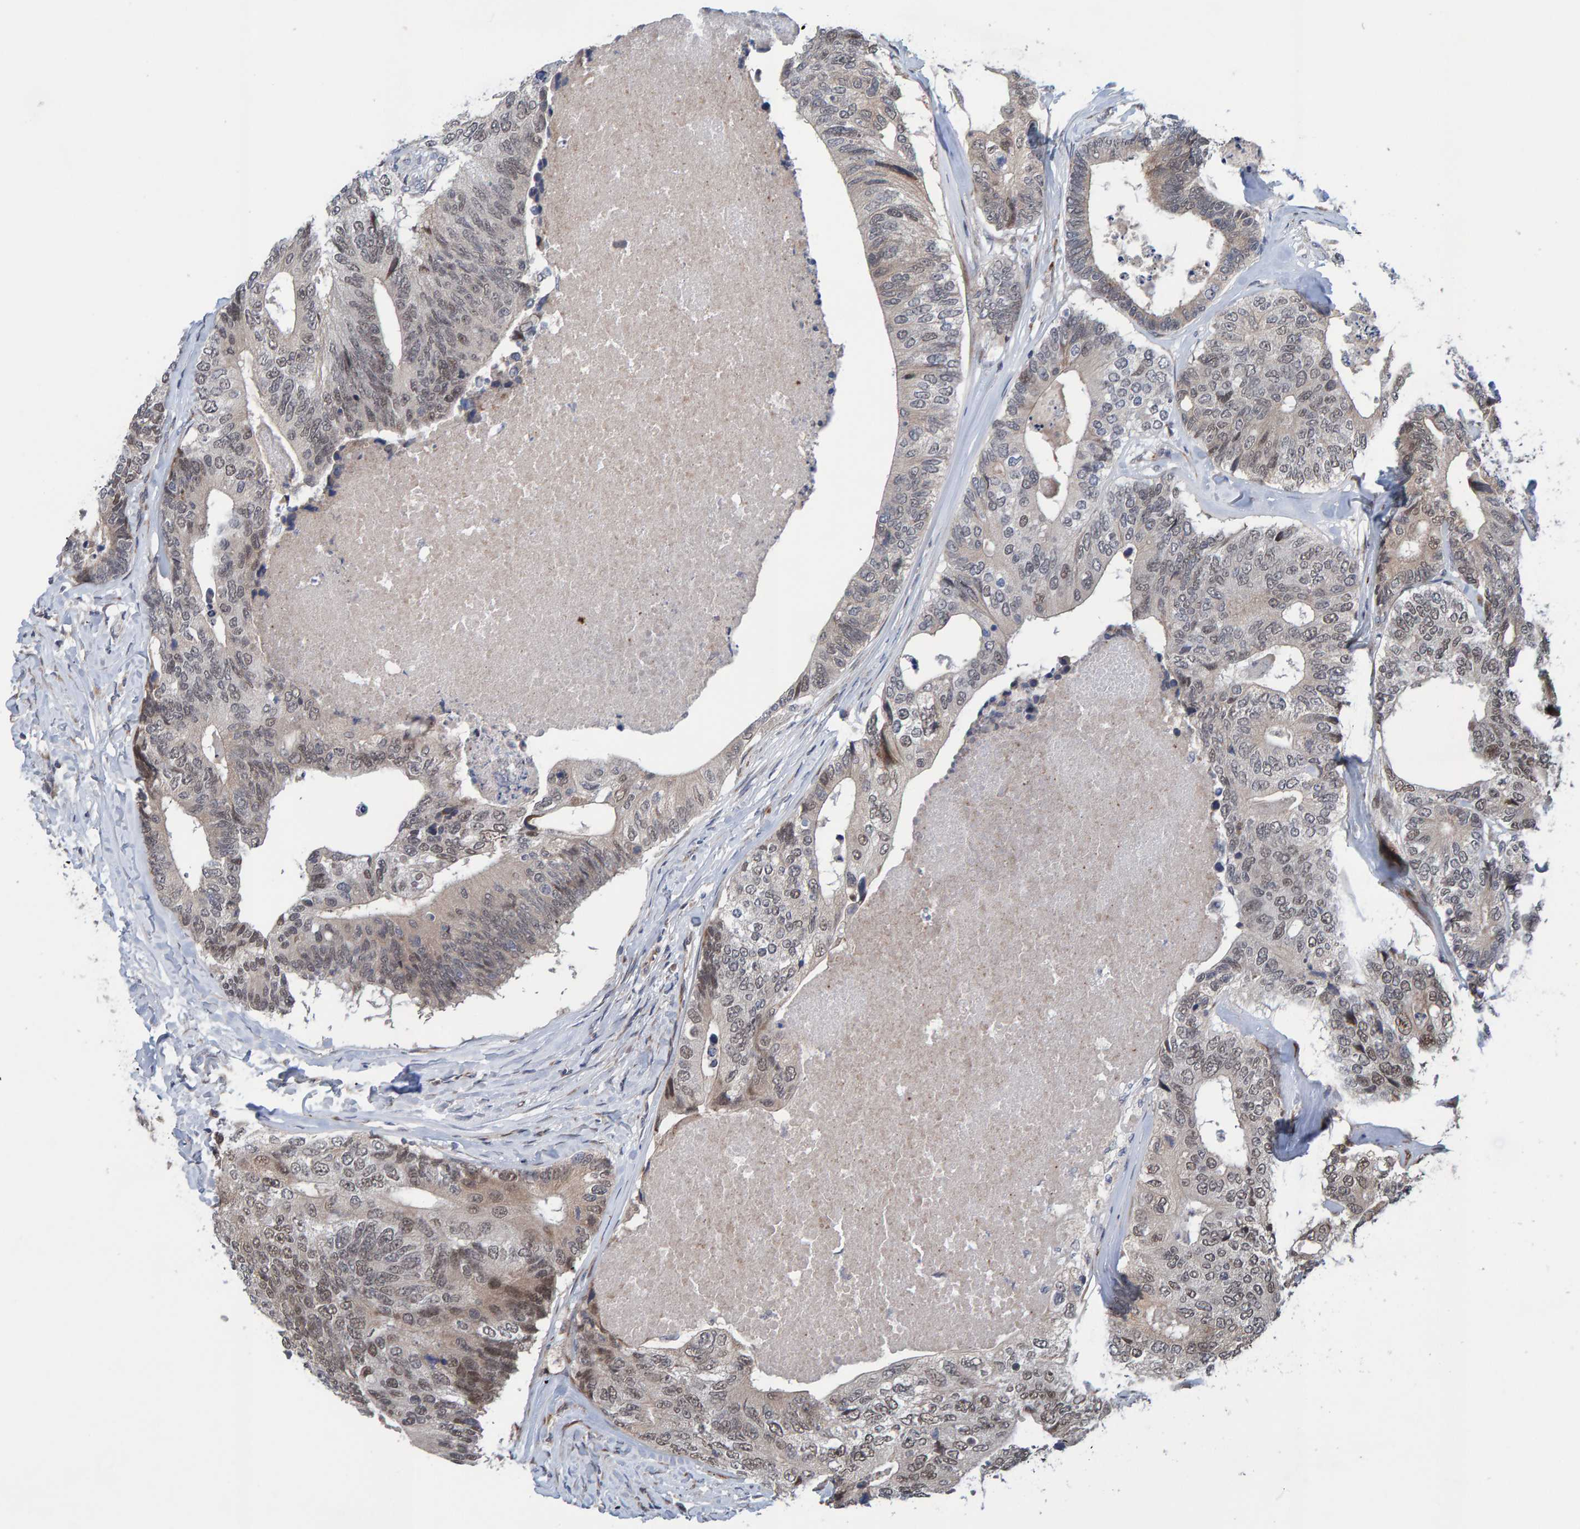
{"staining": {"intensity": "weak", "quantity": "25%-75%", "location": "cytoplasmic/membranous,nuclear"}, "tissue": "colorectal cancer", "cell_type": "Tumor cells", "image_type": "cancer", "snomed": [{"axis": "morphology", "description": "Adenocarcinoma, NOS"}, {"axis": "topography", "description": "Colon"}], "caption": "Protein analysis of colorectal cancer tissue shows weak cytoplasmic/membranous and nuclear expression in approximately 25%-75% of tumor cells.", "gene": "MFSD6L", "patient": {"sex": "female", "age": 67}}